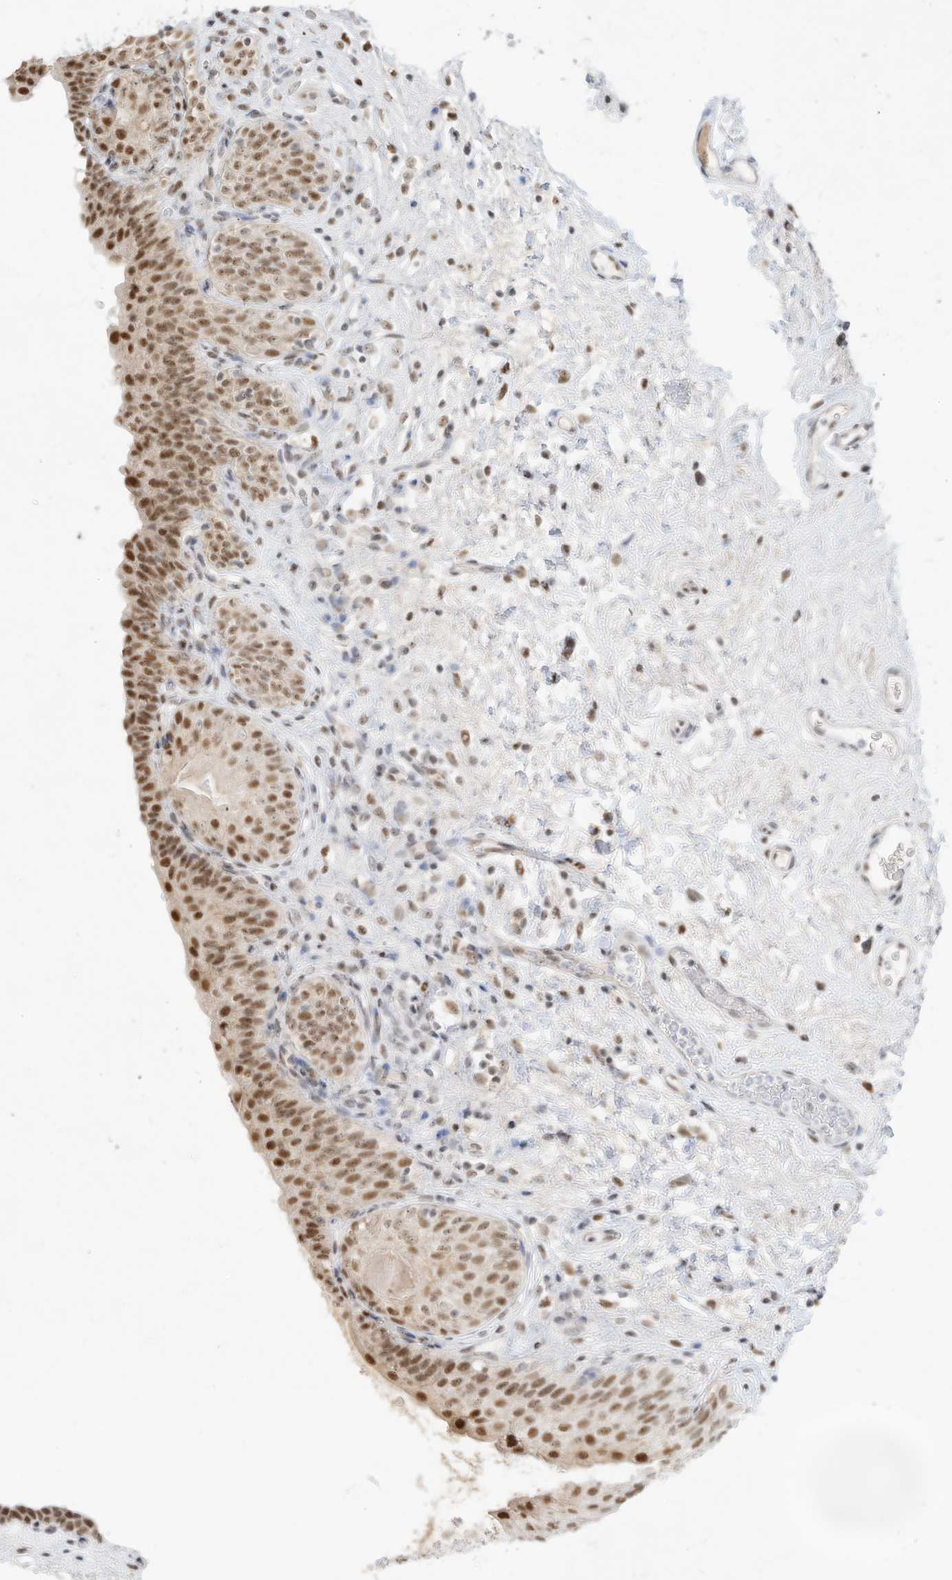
{"staining": {"intensity": "moderate", "quantity": ">75%", "location": "nuclear"}, "tissue": "urinary bladder", "cell_type": "Urothelial cells", "image_type": "normal", "snomed": [{"axis": "morphology", "description": "Normal tissue, NOS"}, {"axis": "topography", "description": "Urinary bladder"}], "caption": "Brown immunohistochemical staining in unremarkable urinary bladder shows moderate nuclear staining in about >75% of urothelial cells. (brown staining indicates protein expression, while blue staining denotes nuclei).", "gene": "NHSL1", "patient": {"sex": "male", "age": 83}}